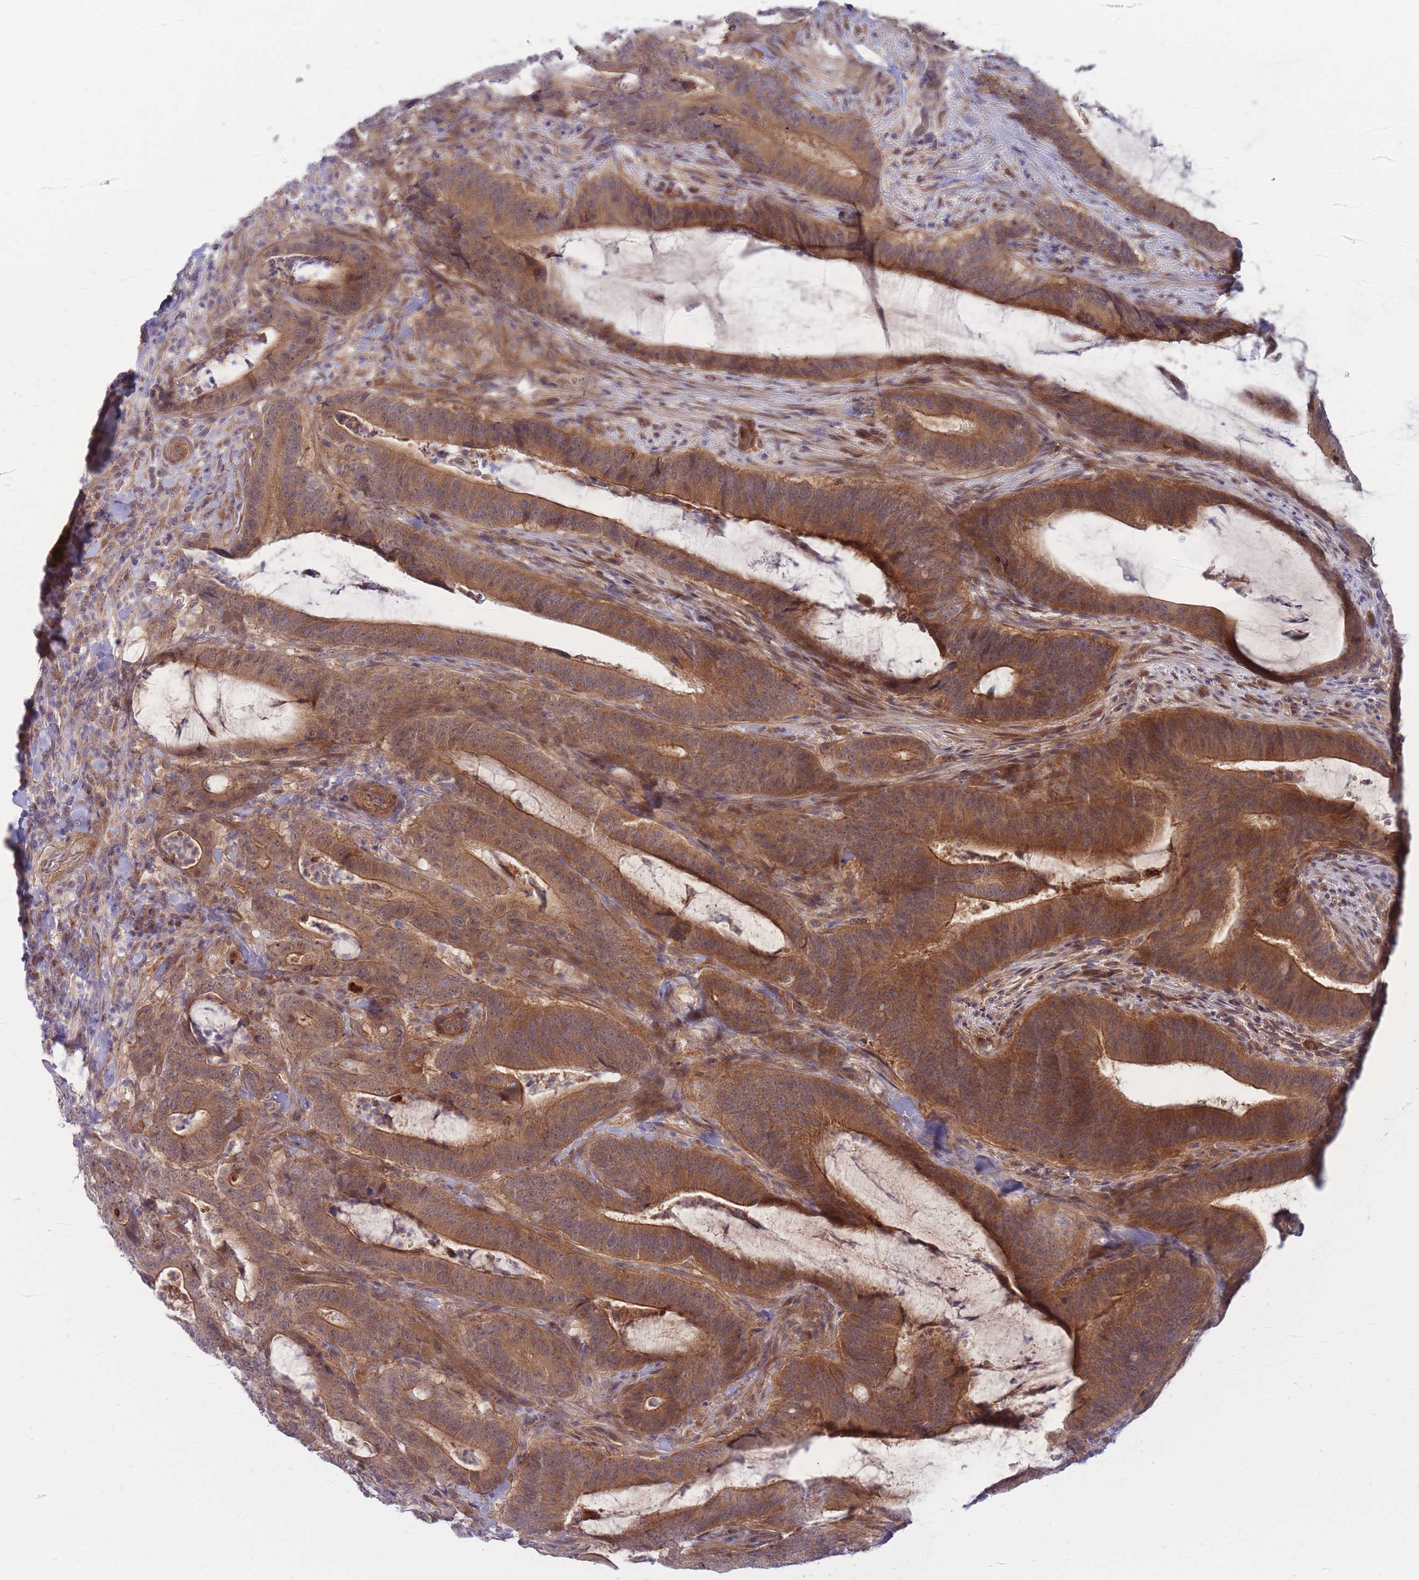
{"staining": {"intensity": "moderate", "quantity": ">75%", "location": "cytoplasmic/membranous"}, "tissue": "colorectal cancer", "cell_type": "Tumor cells", "image_type": "cancer", "snomed": [{"axis": "morphology", "description": "Adenocarcinoma, NOS"}, {"axis": "topography", "description": "Colon"}], "caption": "Immunohistochemical staining of colorectal adenocarcinoma exhibits moderate cytoplasmic/membranous protein positivity in approximately >75% of tumor cells. The staining was performed using DAB to visualize the protein expression in brown, while the nuclei were stained in blue with hematoxylin (Magnification: 20x).", "gene": "APOL4", "patient": {"sex": "female", "age": 43}}